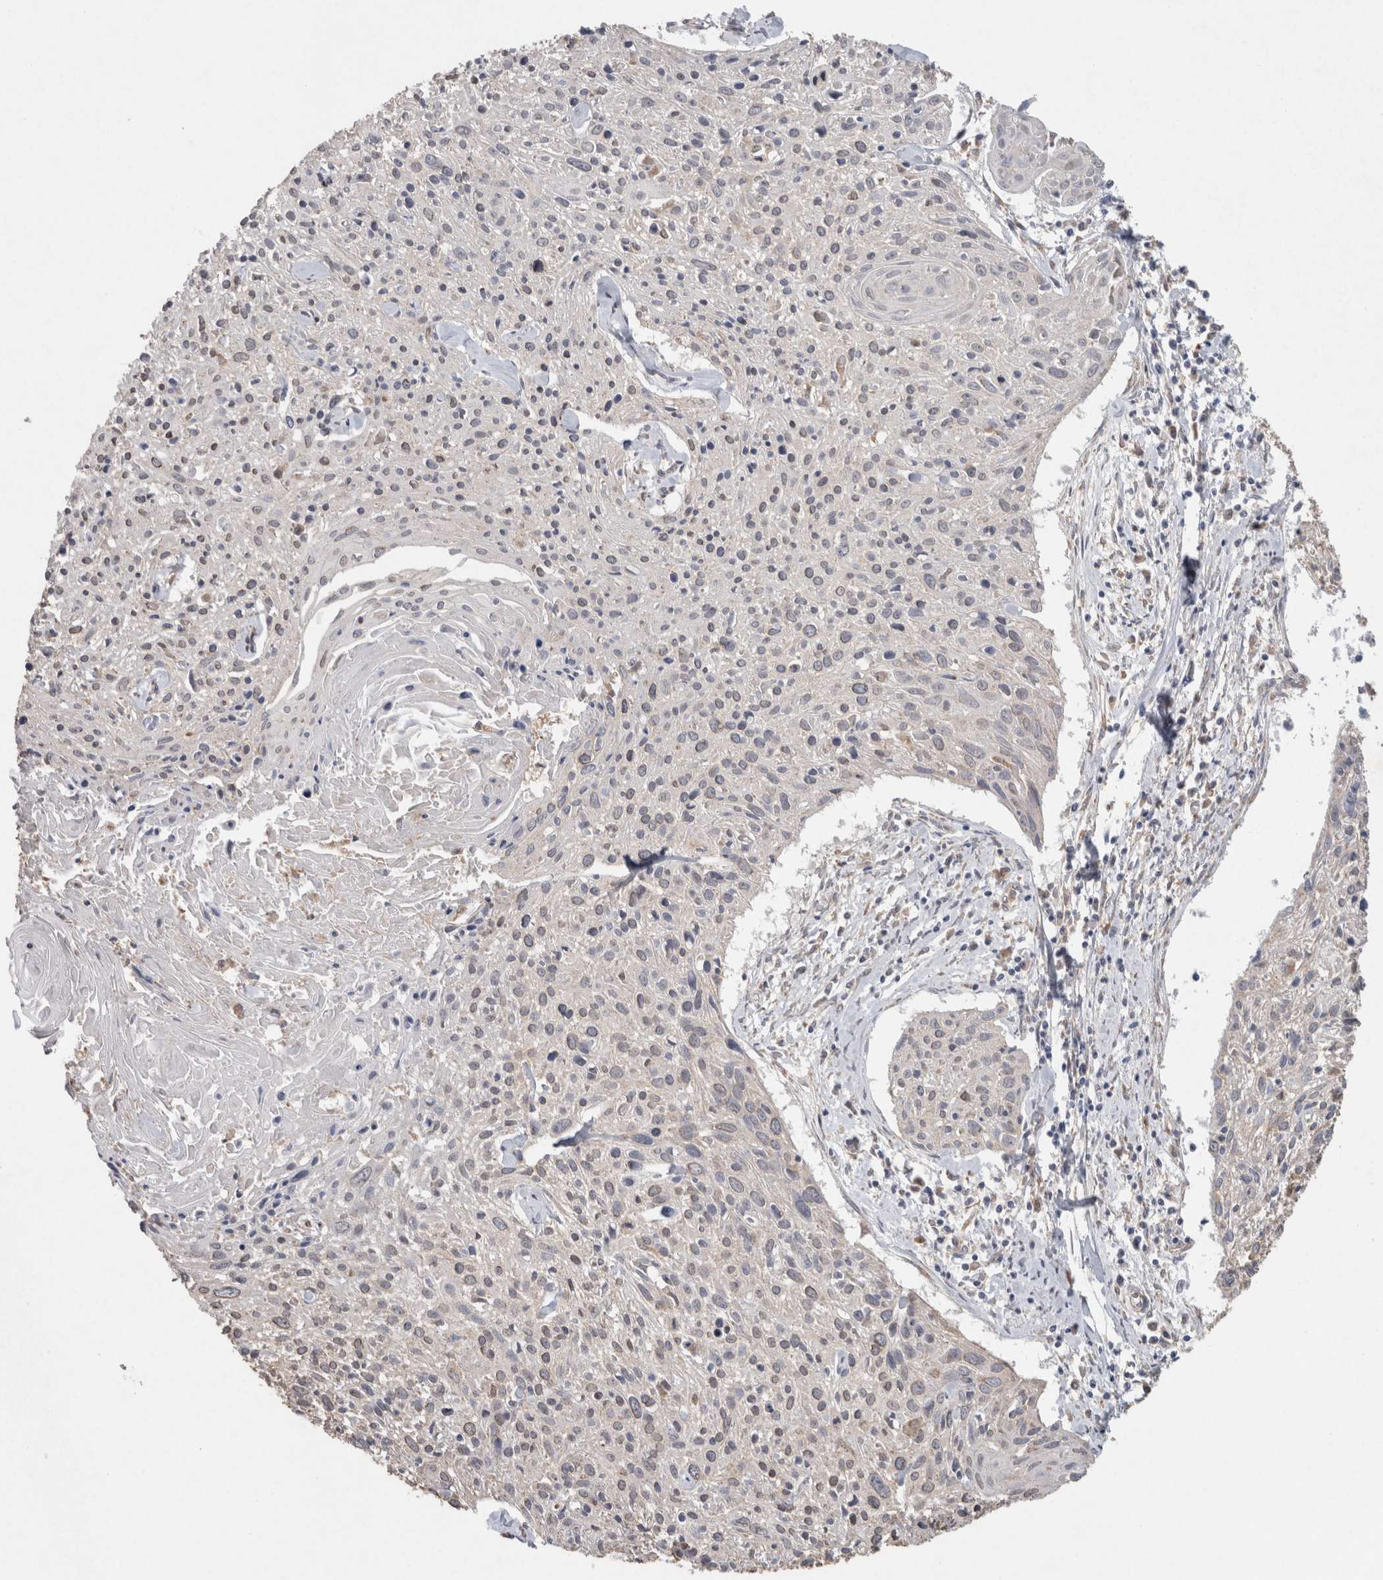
{"staining": {"intensity": "negative", "quantity": "none", "location": "none"}, "tissue": "cervical cancer", "cell_type": "Tumor cells", "image_type": "cancer", "snomed": [{"axis": "morphology", "description": "Squamous cell carcinoma, NOS"}, {"axis": "topography", "description": "Cervix"}], "caption": "Immunohistochemical staining of cervical squamous cell carcinoma exhibits no significant positivity in tumor cells.", "gene": "RAB14", "patient": {"sex": "female", "age": 51}}